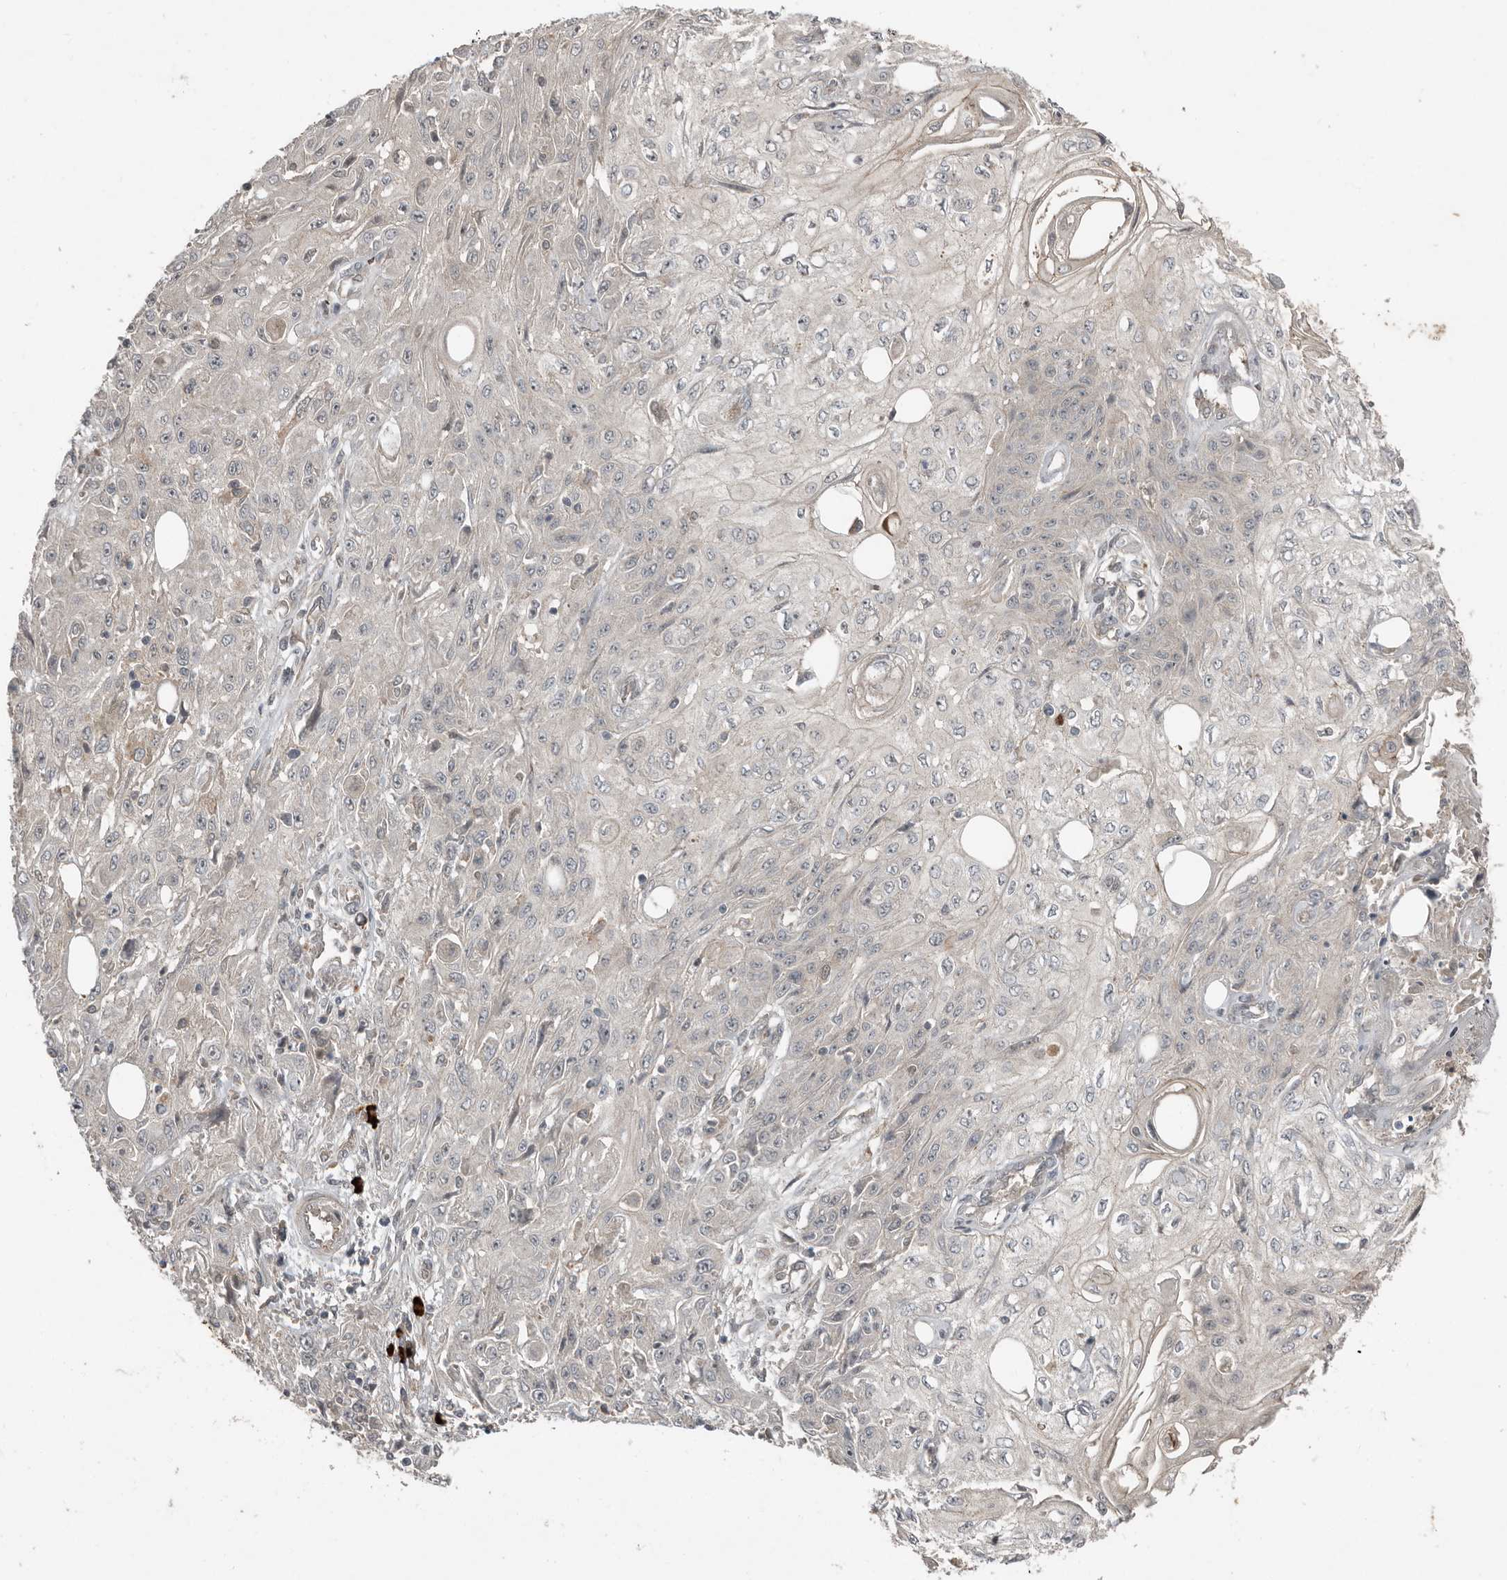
{"staining": {"intensity": "negative", "quantity": "none", "location": "none"}, "tissue": "skin cancer", "cell_type": "Tumor cells", "image_type": "cancer", "snomed": [{"axis": "morphology", "description": "Squamous cell carcinoma, NOS"}, {"axis": "morphology", "description": "Squamous cell carcinoma, metastatic, NOS"}, {"axis": "topography", "description": "Skin"}, {"axis": "topography", "description": "Lymph node"}], "caption": "Immunohistochemical staining of human skin cancer demonstrates no significant staining in tumor cells. (DAB immunohistochemistry (IHC) with hematoxylin counter stain).", "gene": "TEAD3", "patient": {"sex": "male", "age": 75}}